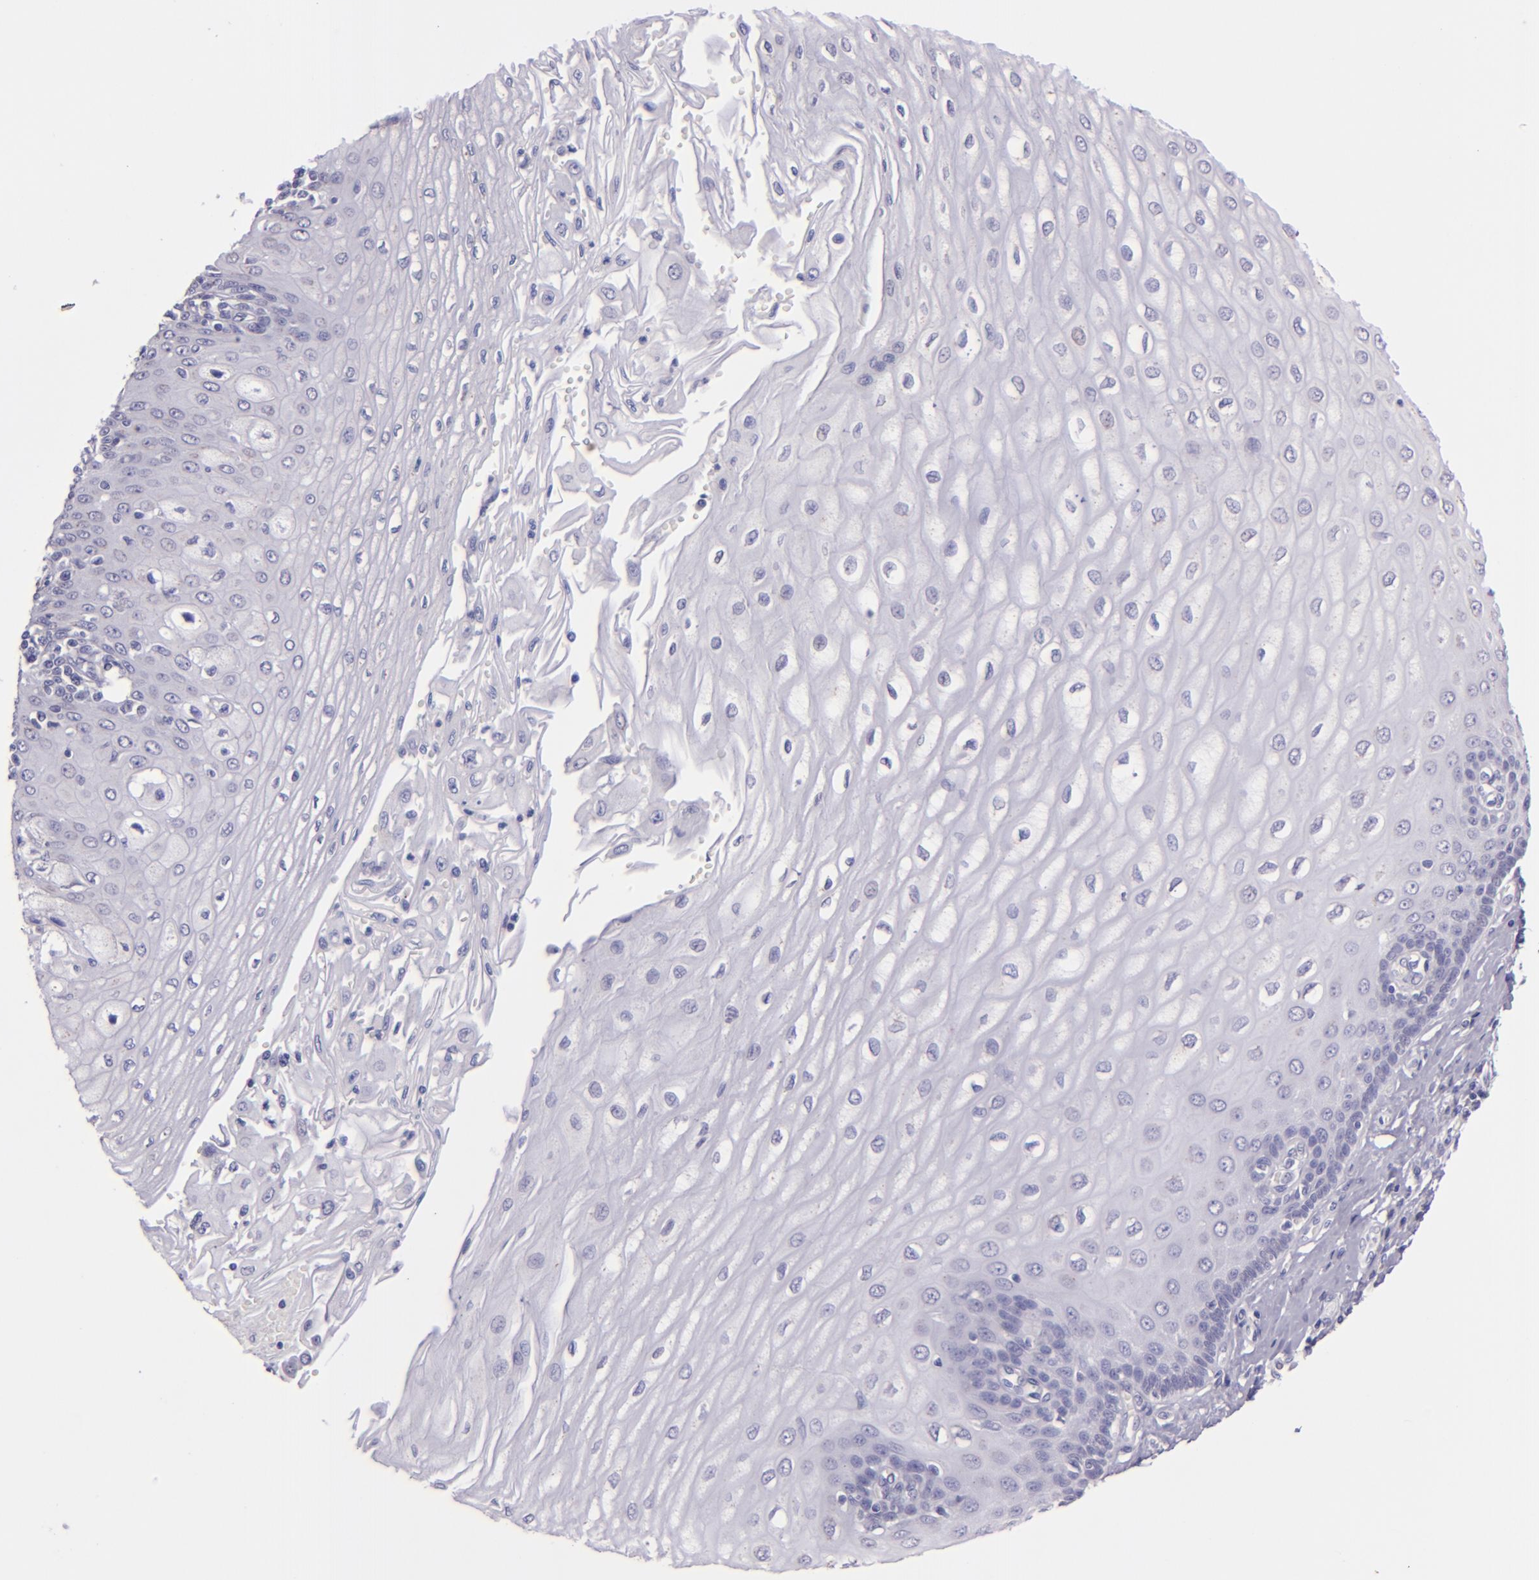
{"staining": {"intensity": "negative", "quantity": "none", "location": "none"}, "tissue": "esophagus", "cell_type": "Squamous epithelial cells", "image_type": "normal", "snomed": [{"axis": "morphology", "description": "Normal tissue, NOS"}, {"axis": "topography", "description": "Esophagus"}], "caption": "Esophagus stained for a protein using IHC exhibits no positivity squamous epithelial cells.", "gene": "MUC5AC", "patient": {"sex": "male", "age": 62}}